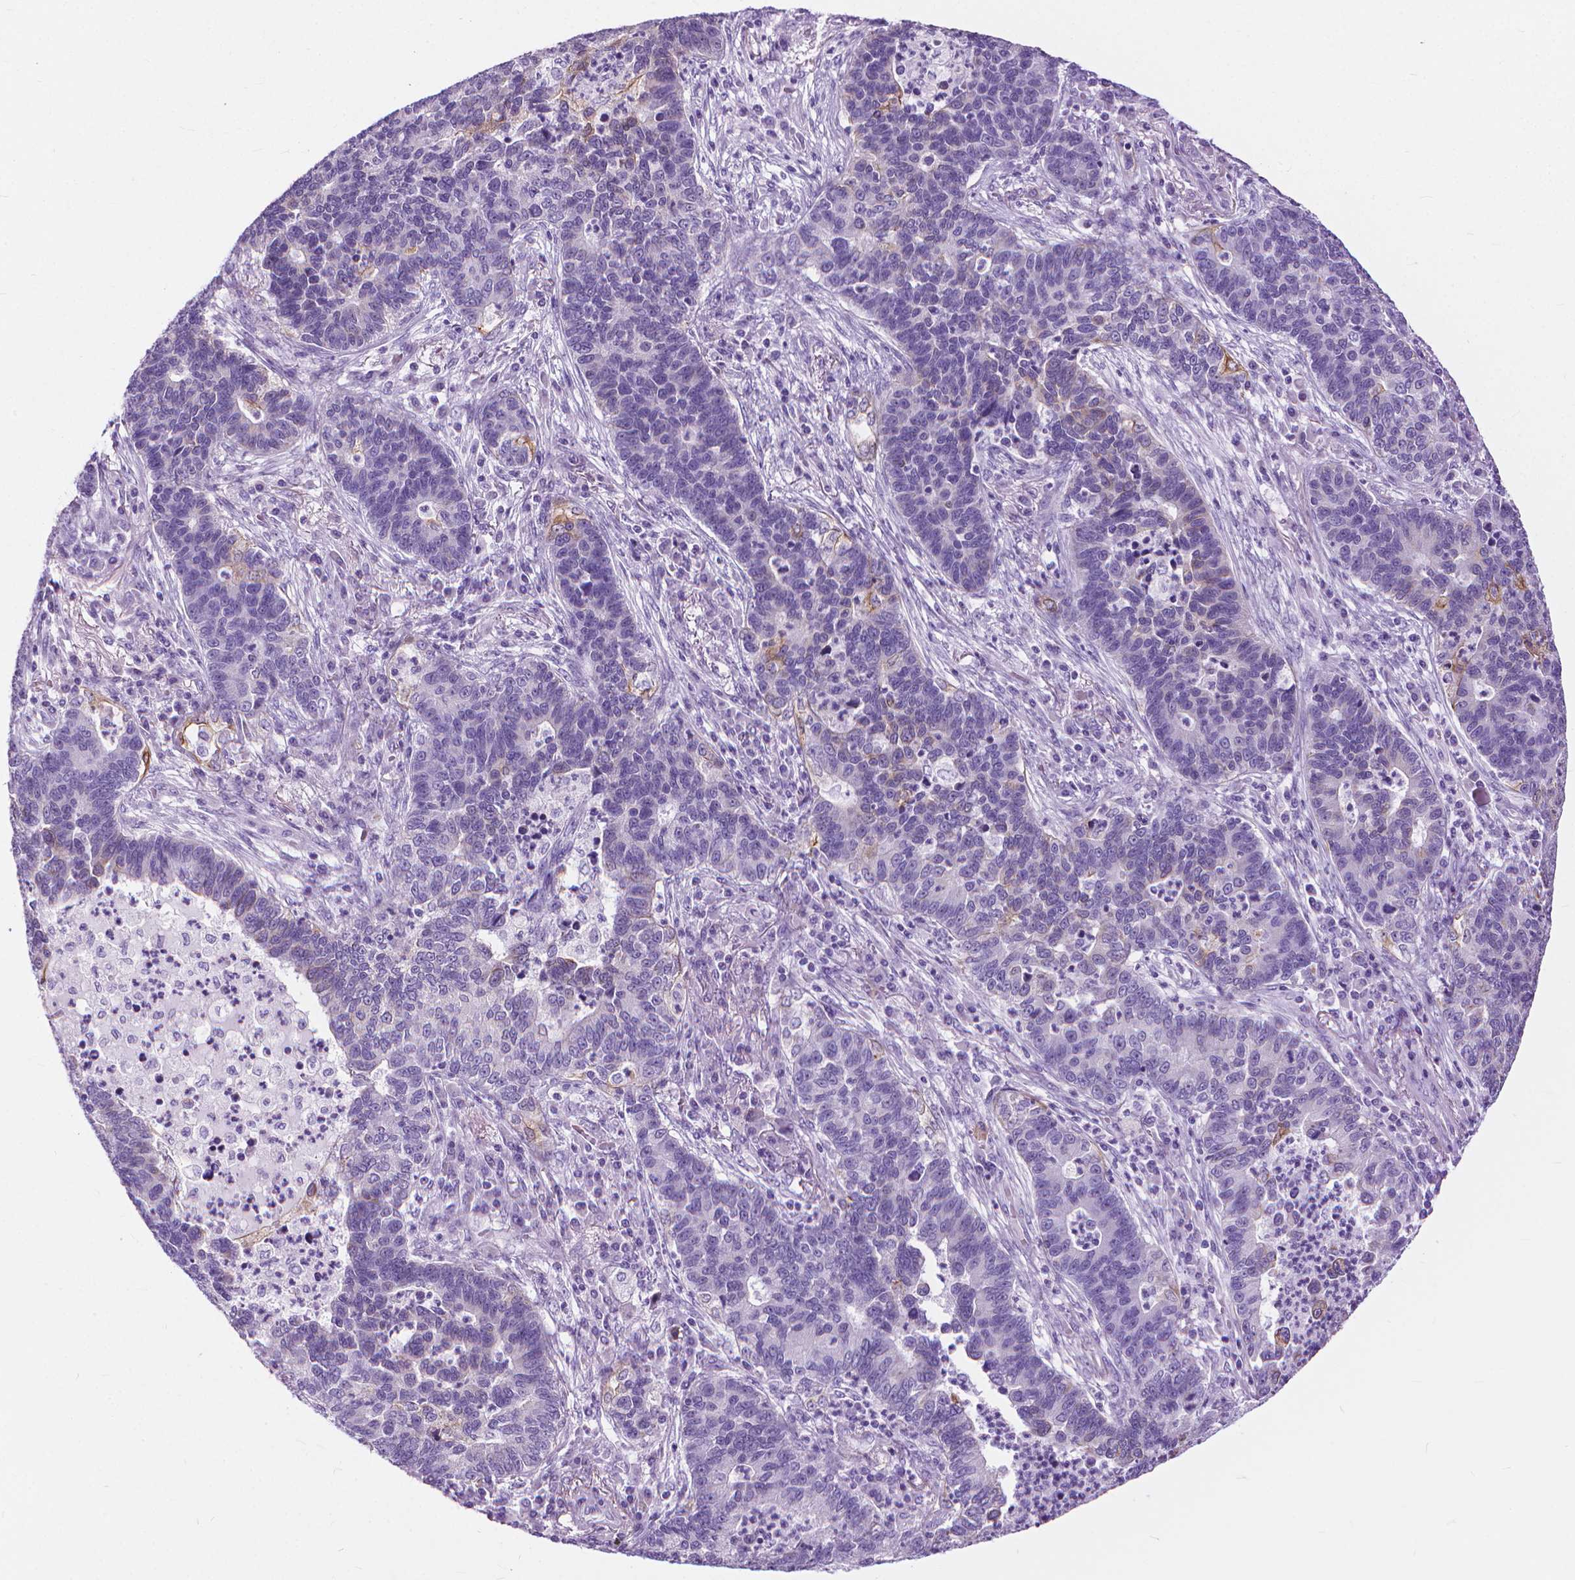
{"staining": {"intensity": "negative", "quantity": "none", "location": "none"}, "tissue": "lung cancer", "cell_type": "Tumor cells", "image_type": "cancer", "snomed": [{"axis": "morphology", "description": "Adenocarcinoma, NOS"}, {"axis": "topography", "description": "Lung"}], "caption": "Immunohistochemical staining of human adenocarcinoma (lung) reveals no significant expression in tumor cells. (DAB IHC visualized using brightfield microscopy, high magnification).", "gene": "HTR2B", "patient": {"sex": "female", "age": 57}}